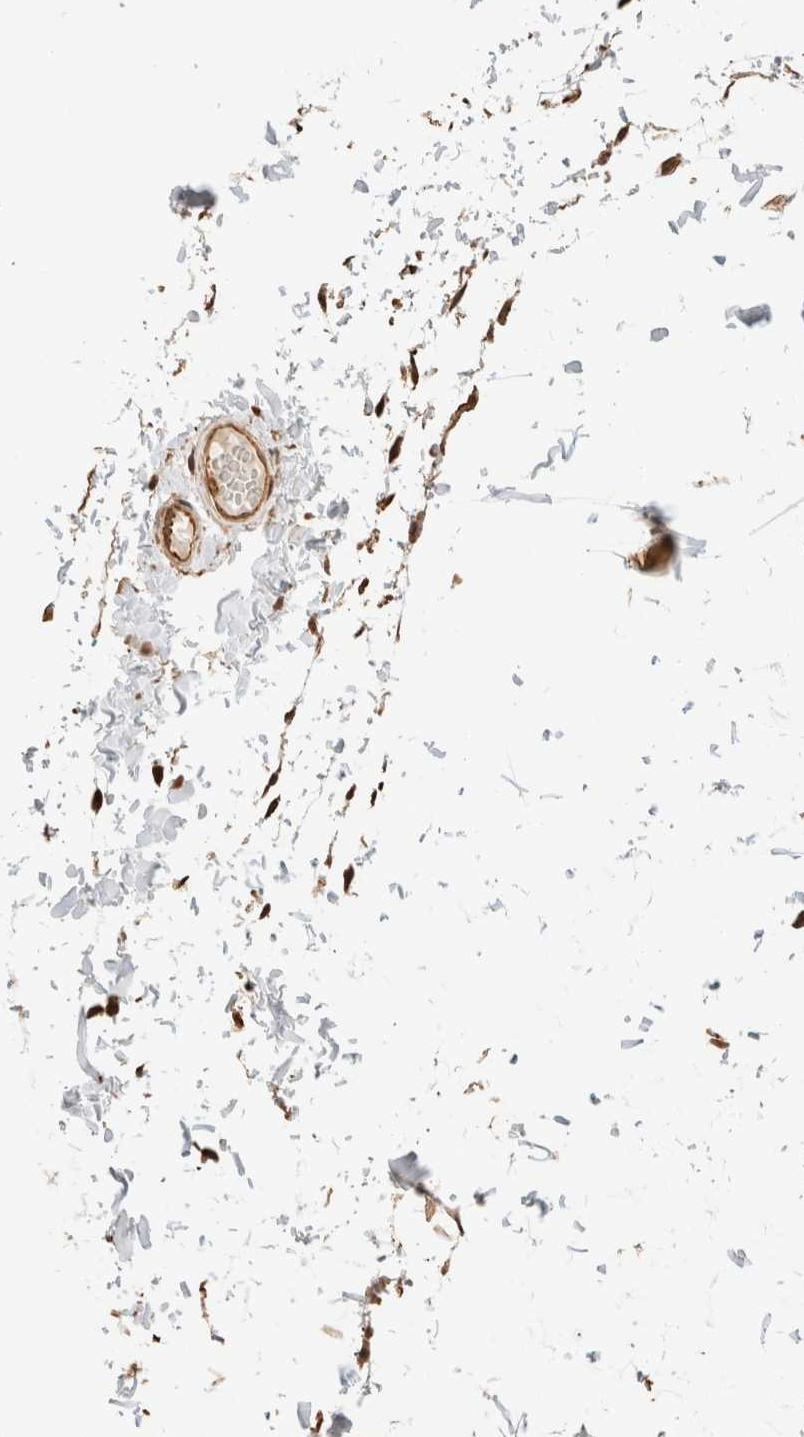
{"staining": {"intensity": "moderate", "quantity": ">75%", "location": "cytoplasmic/membranous"}, "tissue": "adipose tissue", "cell_type": "Adipocytes", "image_type": "normal", "snomed": [{"axis": "morphology", "description": "Normal tissue, NOS"}, {"axis": "topography", "description": "Adipose tissue"}, {"axis": "topography", "description": "Vascular tissue"}, {"axis": "topography", "description": "Peripheral nerve tissue"}], "caption": "IHC histopathology image of benign human adipose tissue stained for a protein (brown), which demonstrates medium levels of moderate cytoplasmic/membranous staining in about >75% of adipocytes.", "gene": "OTUD6B", "patient": {"sex": "male", "age": 25}}